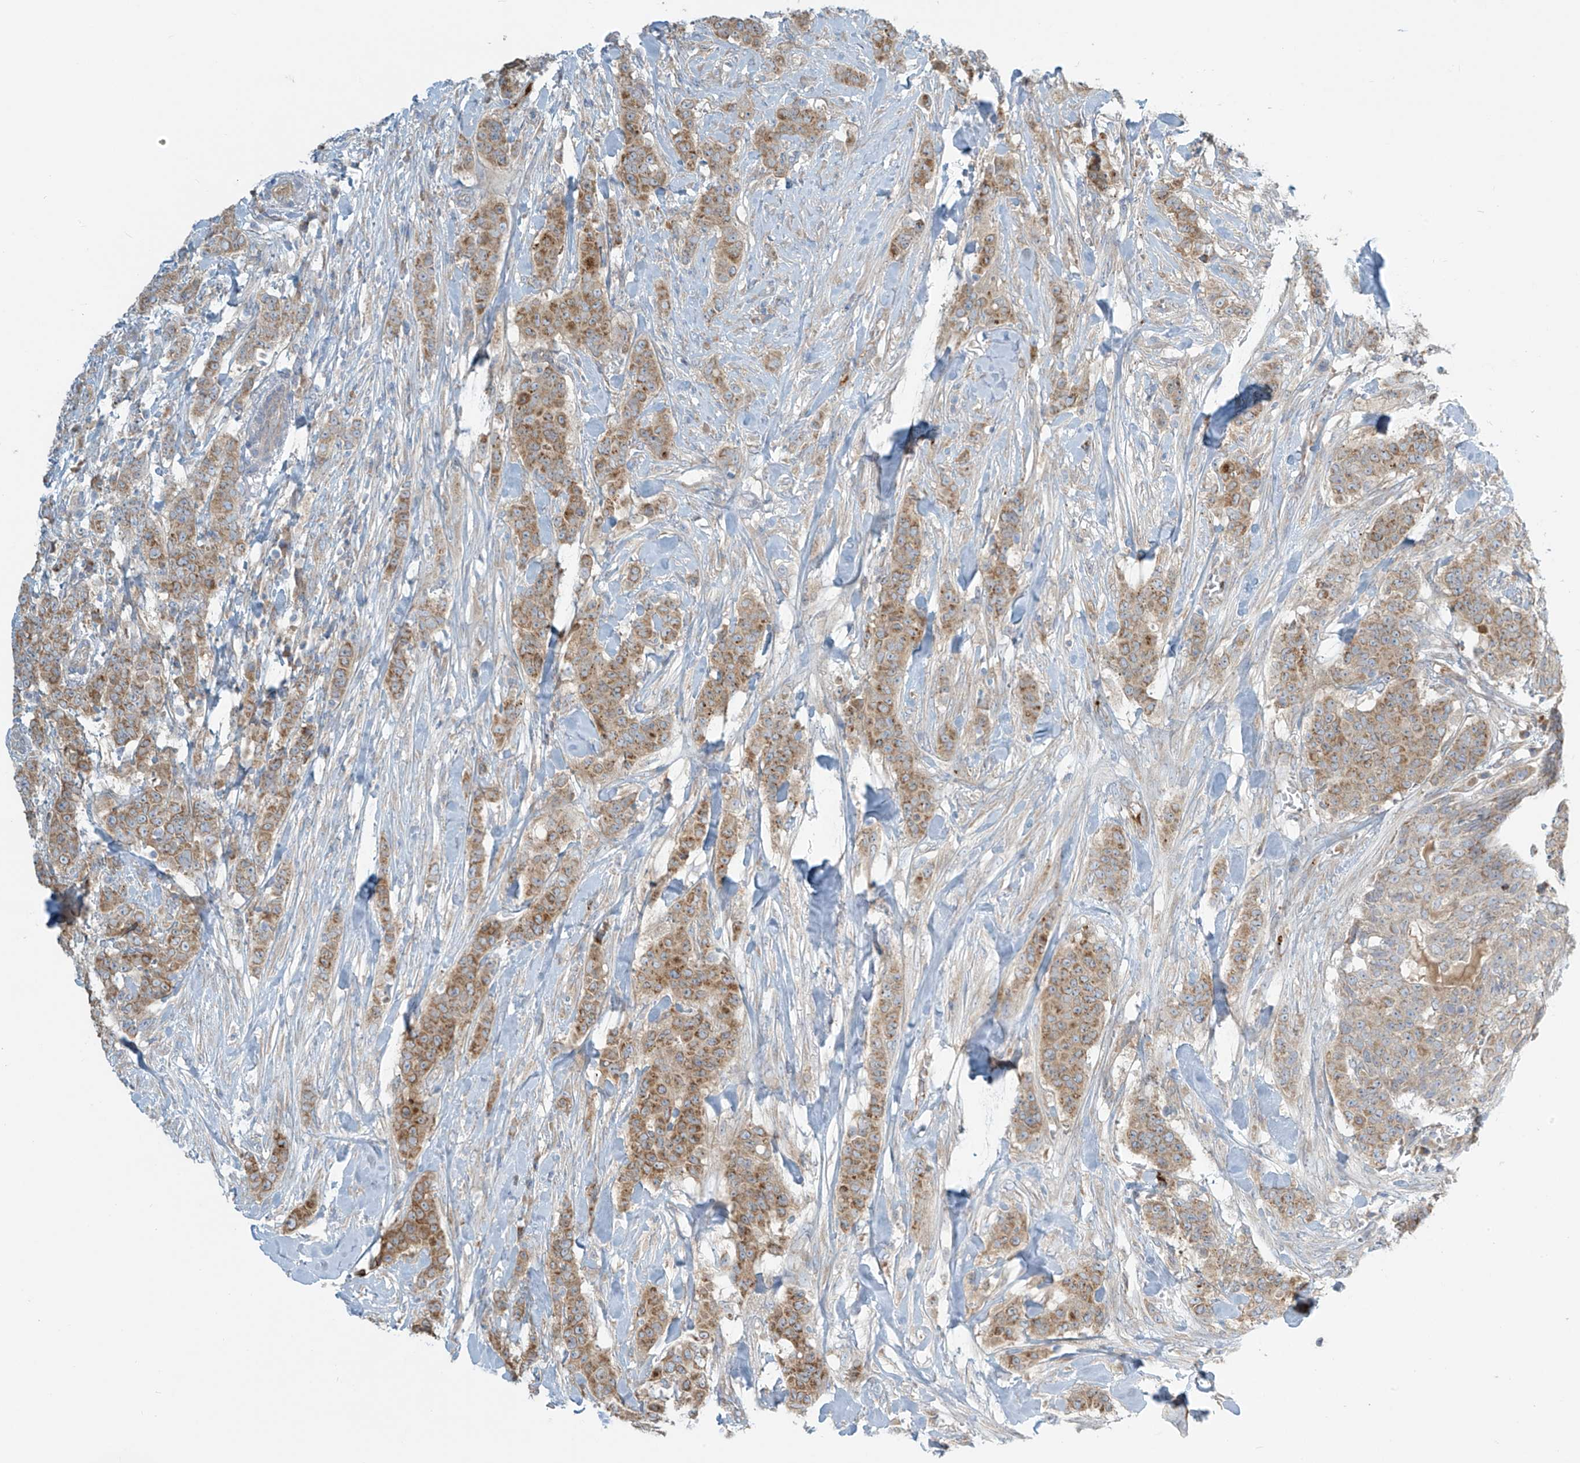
{"staining": {"intensity": "moderate", "quantity": ">75%", "location": "cytoplasmic/membranous"}, "tissue": "breast cancer", "cell_type": "Tumor cells", "image_type": "cancer", "snomed": [{"axis": "morphology", "description": "Duct carcinoma"}, {"axis": "topography", "description": "Breast"}], "caption": "Moderate cytoplasmic/membranous positivity is appreciated in about >75% of tumor cells in breast cancer (infiltrating ductal carcinoma).", "gene": "LZTS3", "patient": {"sex": "female", "age": 40}}